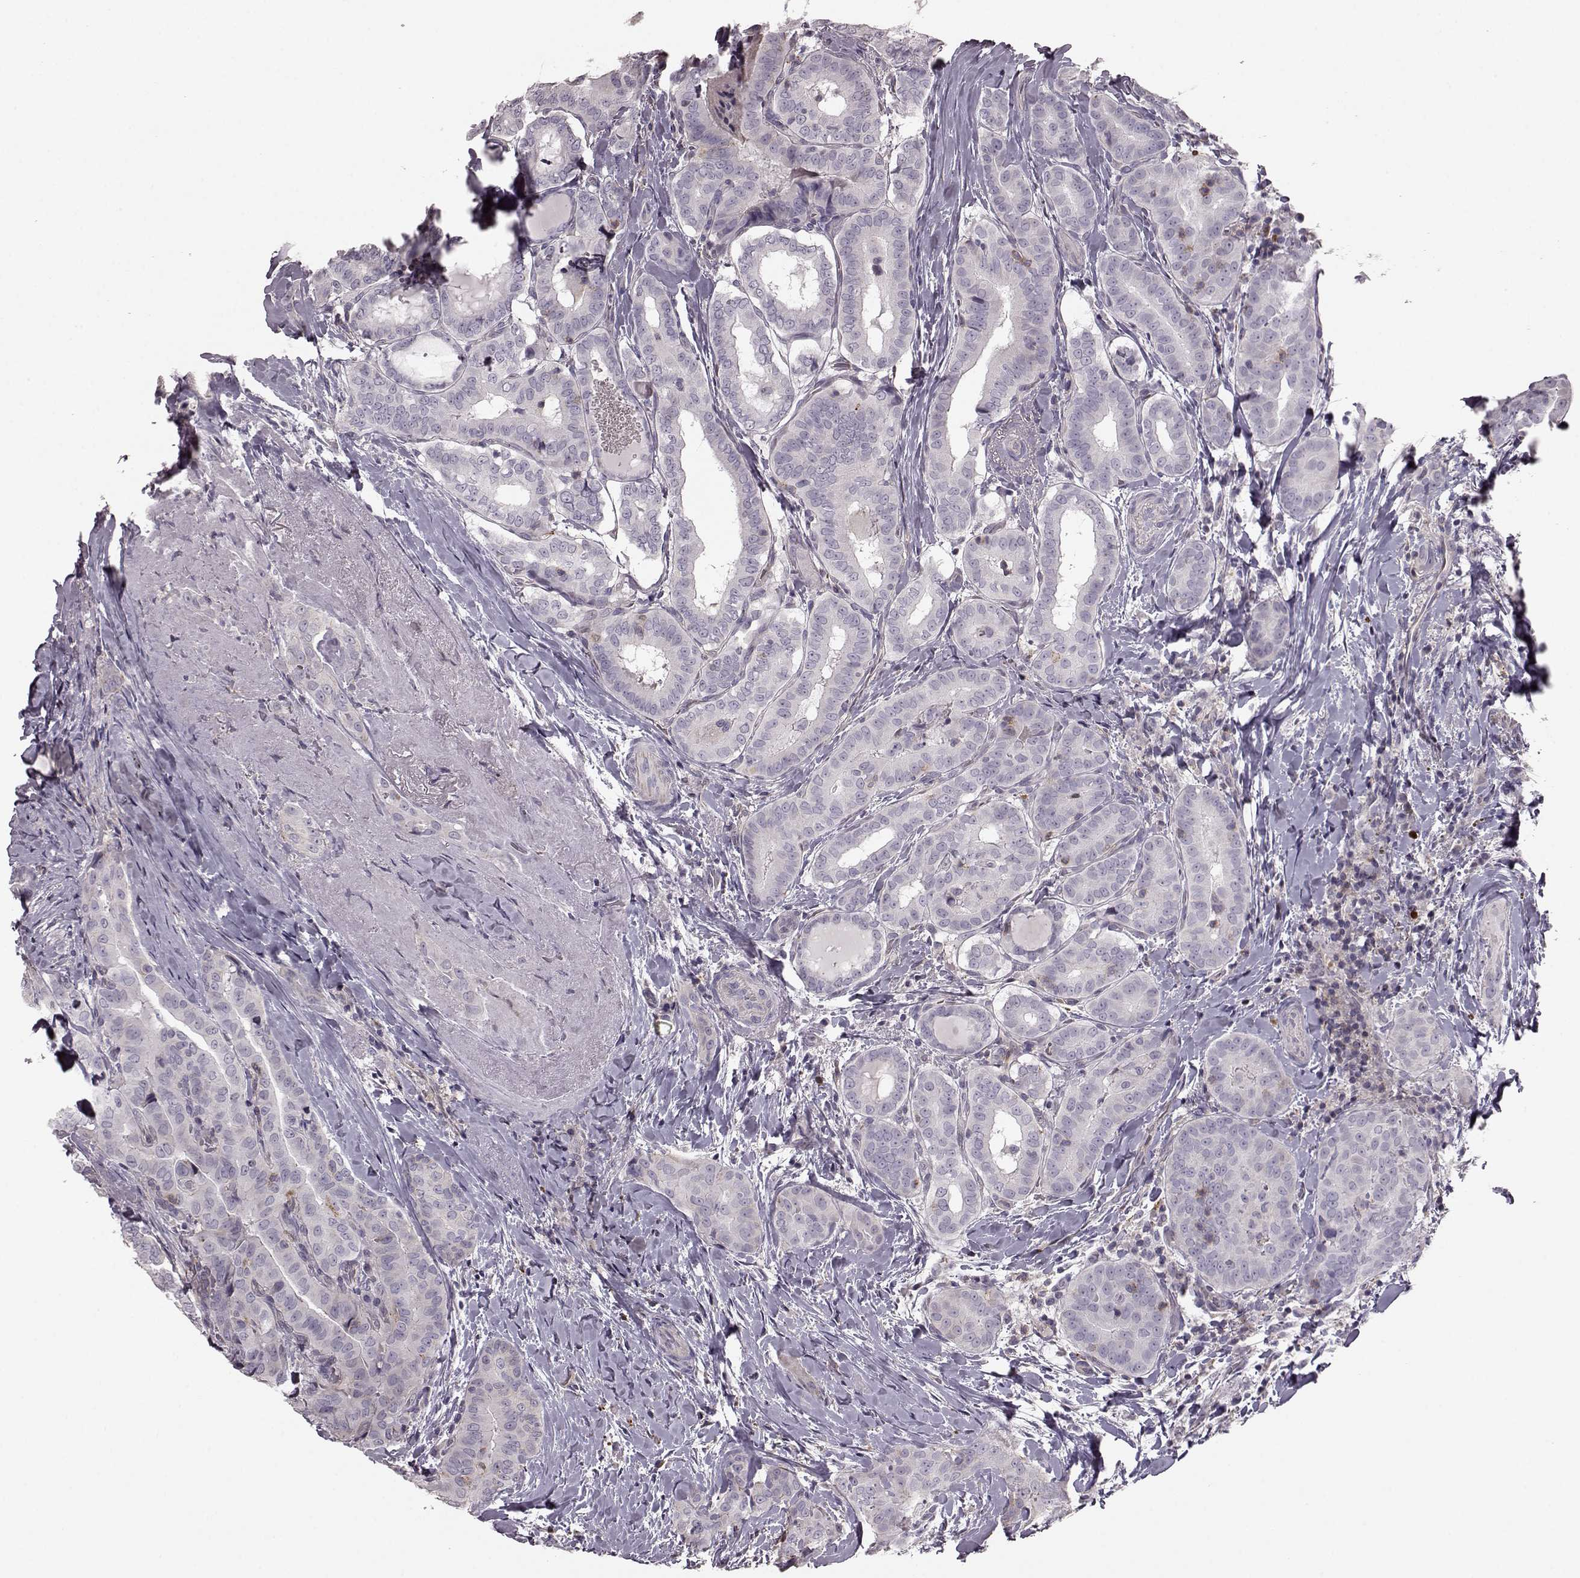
{"staining": {"intensity": "negative", "quantity": "none", "location": "none"}, "tissue": "thyroid cancer", "cell_type": "Tumor cells", "image_type": "cancer", "snomed": [{"axis": "morphology", "description": "Papillary adenocarcinoma, NOS"}, {"axis": "morphology", "description": "Papillary adenoma metastatic"}, {"axis": "topography", "description": "Thyroid gland"}], "caption": "High magnification brightfield microscopy of thyroid cancer (papillary adenocarcinoma) stained with DAB (brown) and counterstained with hematoxylin (blue): tumor cells show no significant expression.", "gene": "PDCD1", "patient": {"sex": "female", "age": 50}}